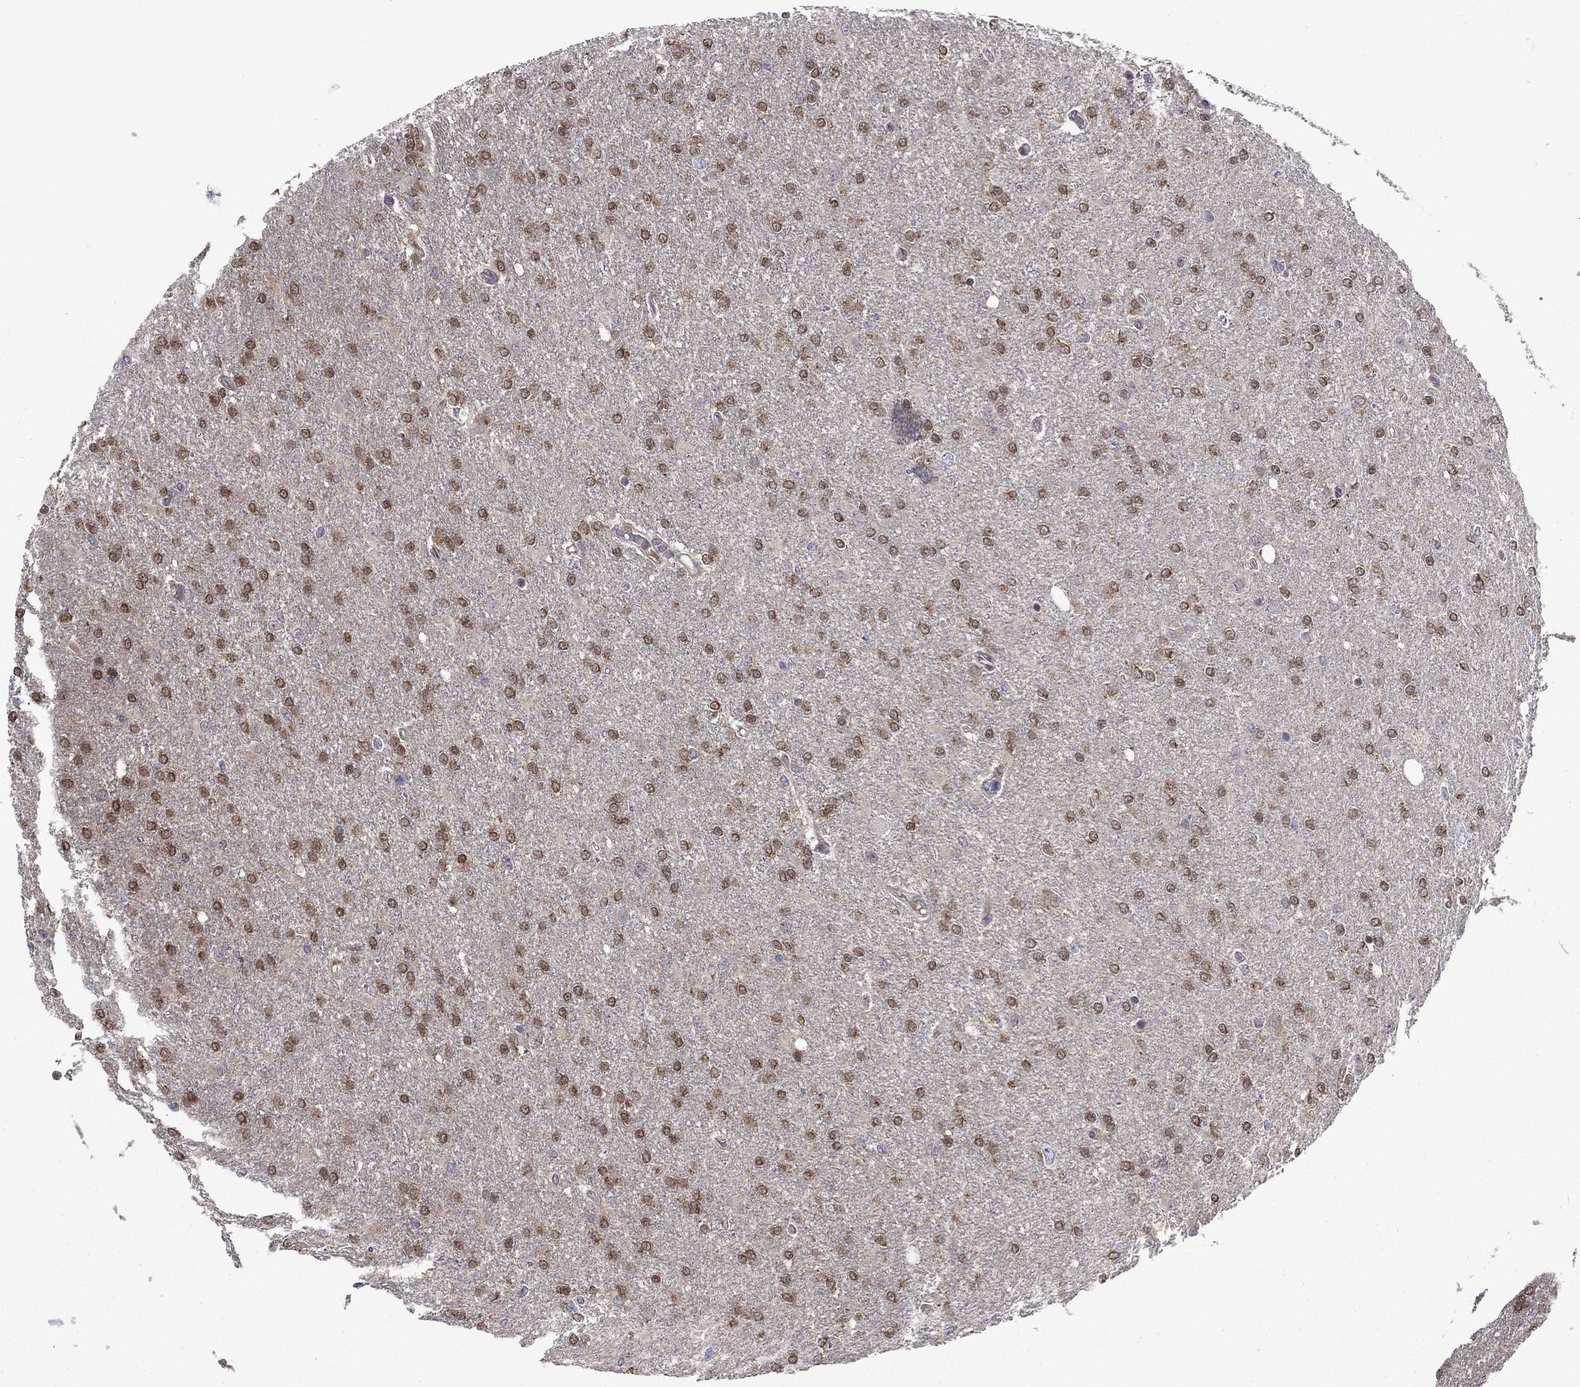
{"staining": {"intensity": "moderate", "quantity": ">75%", "location": "nuclear"}, "tissue": "glioma", "cell_type": "Tumor cells", "image_type": "cancer", "snomed": [{"axis": "morphology", "description": "Glioma, malignant, High grade"}, {"axis": "topography", "description": "Cerebral cortex"}], "caption": "Malignant high-grade glioma stained for a protein displays moderate nuclear positivity in tumor cells. (DAB IHC with brightfield microscopy, high magnification).", "gene": "GRHPR", "patient": {"sex": "male", "age": 70}}